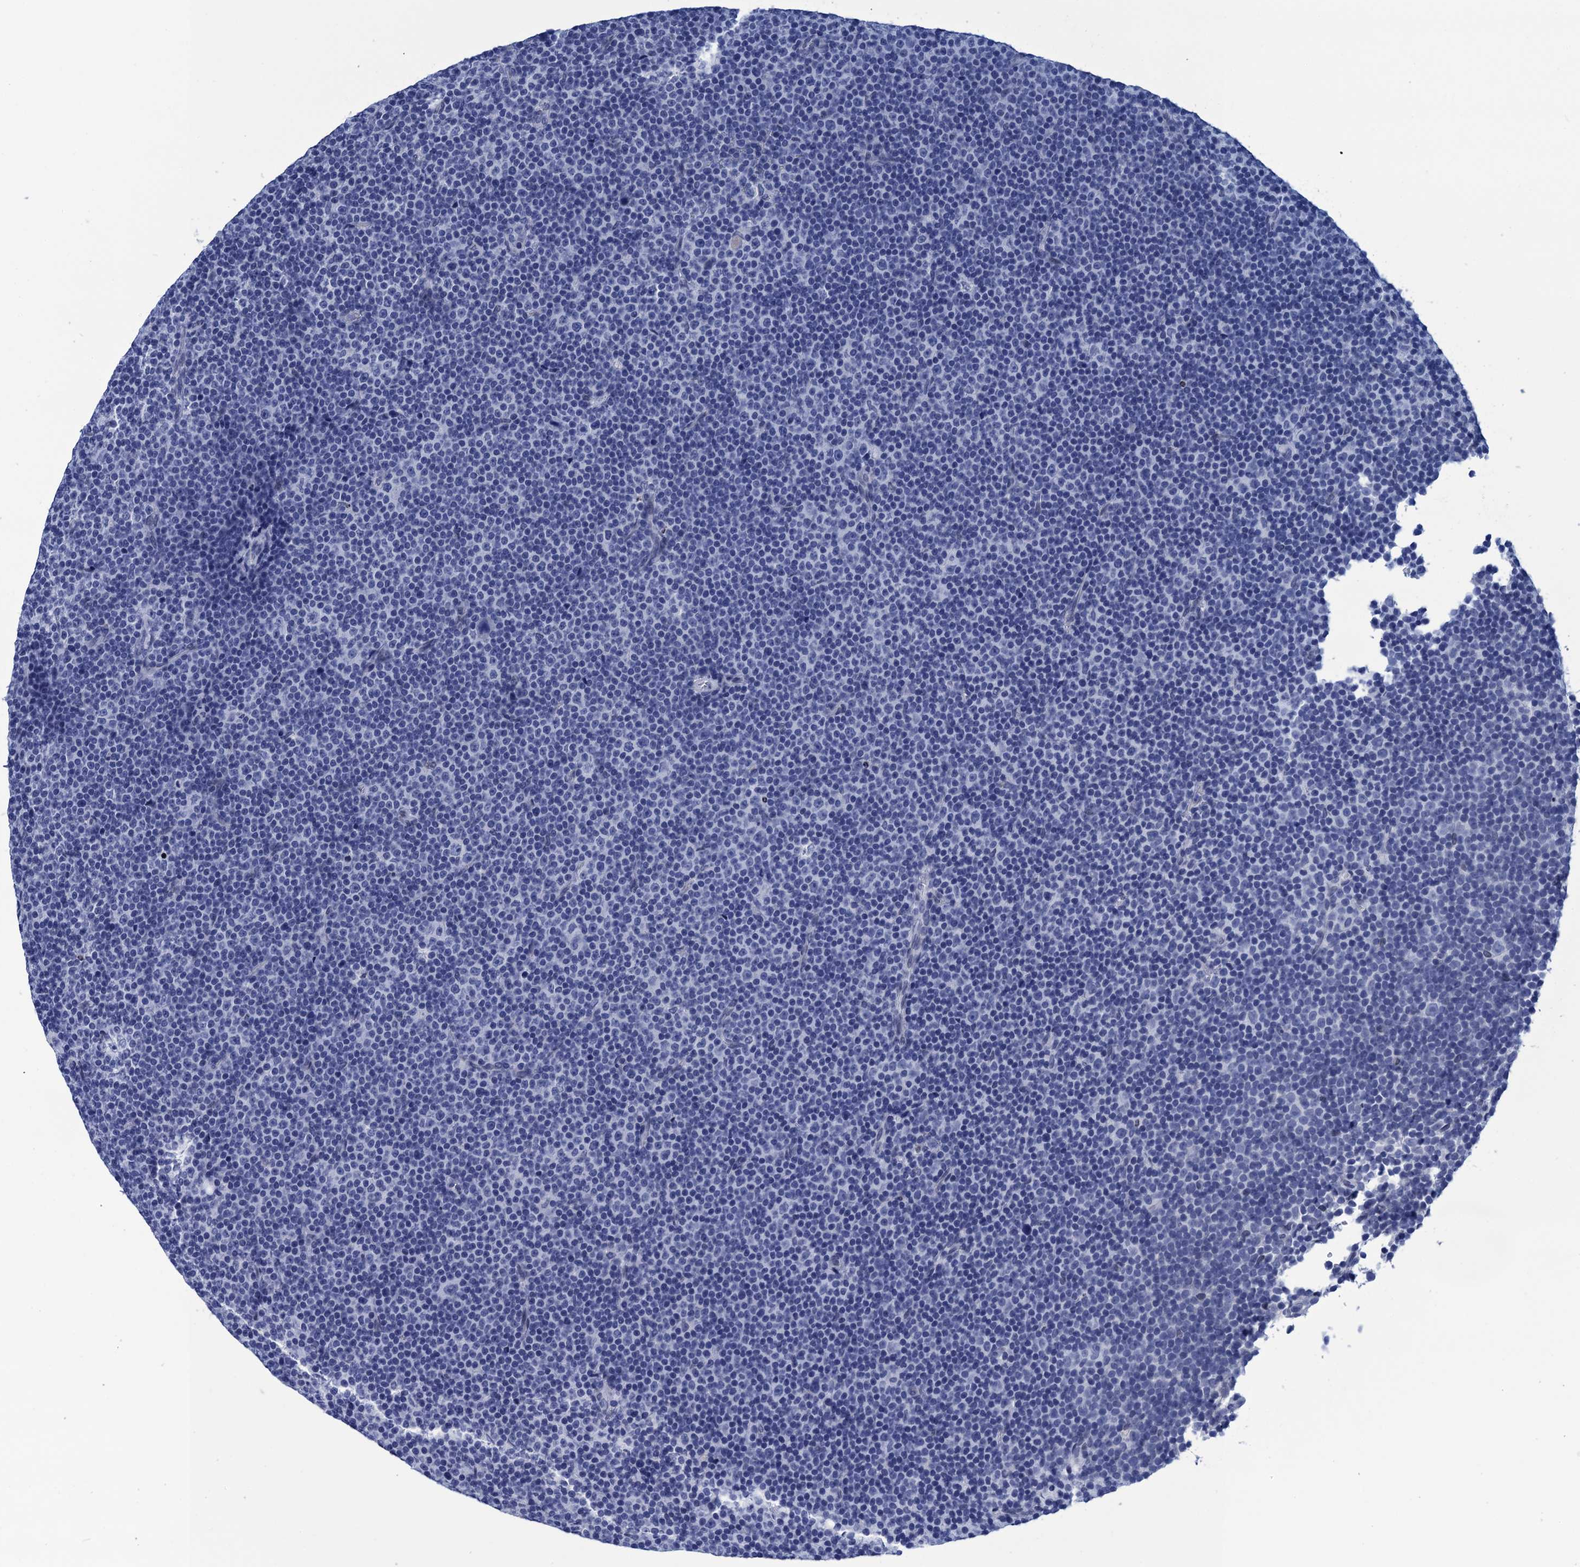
{"staining": {"intensity": "negative", "quantity": "none", "location": "none"}, "tissue": "lymphoma", "cell_type": "Tumor cells", "image_type": "cancer", "snomed": [{"axis": "morphology", "description": "Malignant lymphoma, non-Hodgkin's type, Low grade"}, {"axis": "topography", "description": "Lymph node"}], "caption": "Immunohistochemical staining of lymphoma displays no significant positivity in tumor cells.", "gene": "METTL25", "patient": {"sex": "female", "age": 67}}